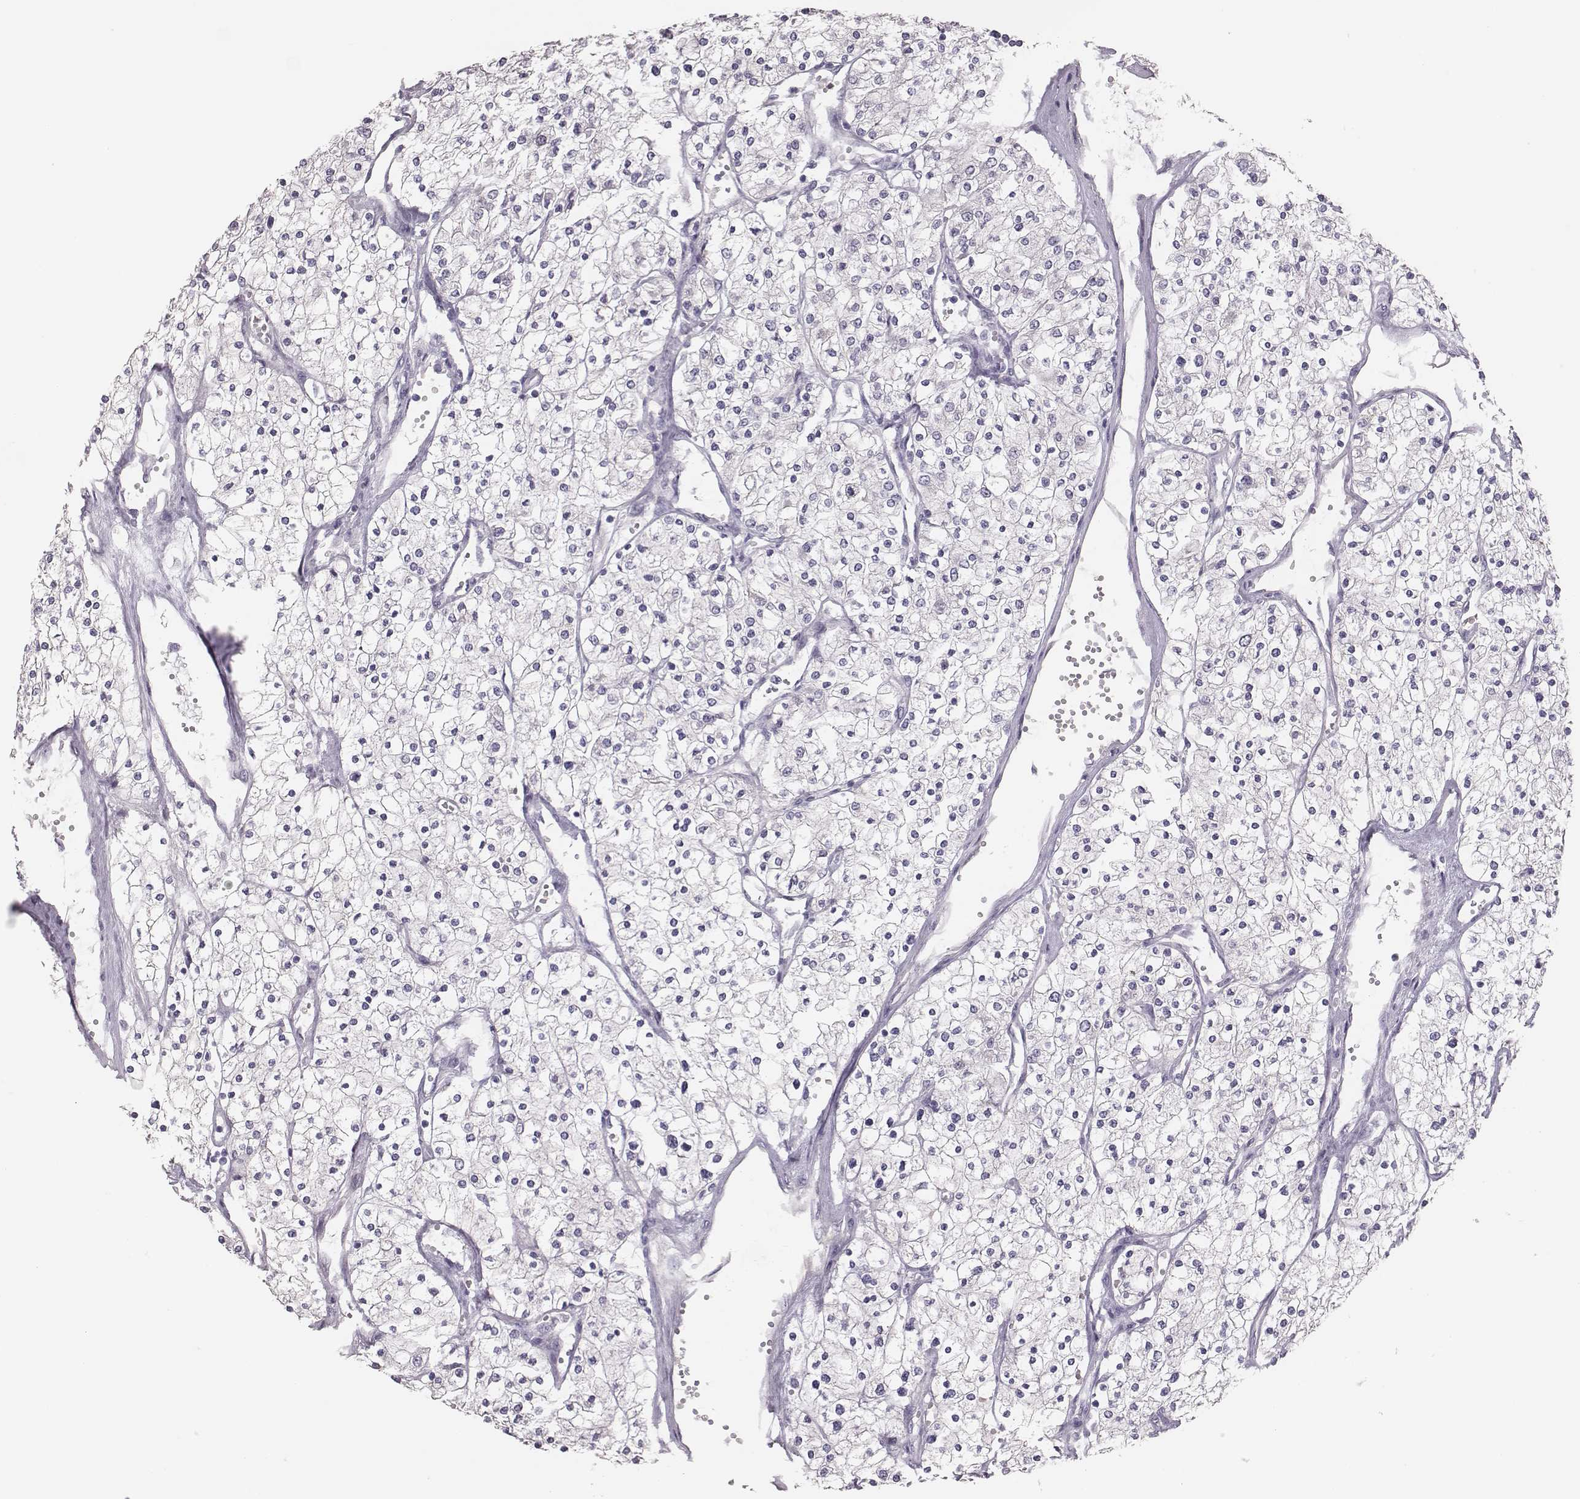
{"staining": {"intensity": "negative", "quantity": "none", "location": "none"}, "tissue": "renal cancer", "cell_type": "Tumor cells", "image_type": "cancer", "snomed": [{"axis": "morphology", "description": "Adenocarcinoma, NOS"}, {"axis": "topography", "description": "Kidney"}], "caption": "There is no significant staining in tumor cells of adenocarcinoma (renal).", "gene": "PBK", "patient": {"sex": "male", "age": 80}}